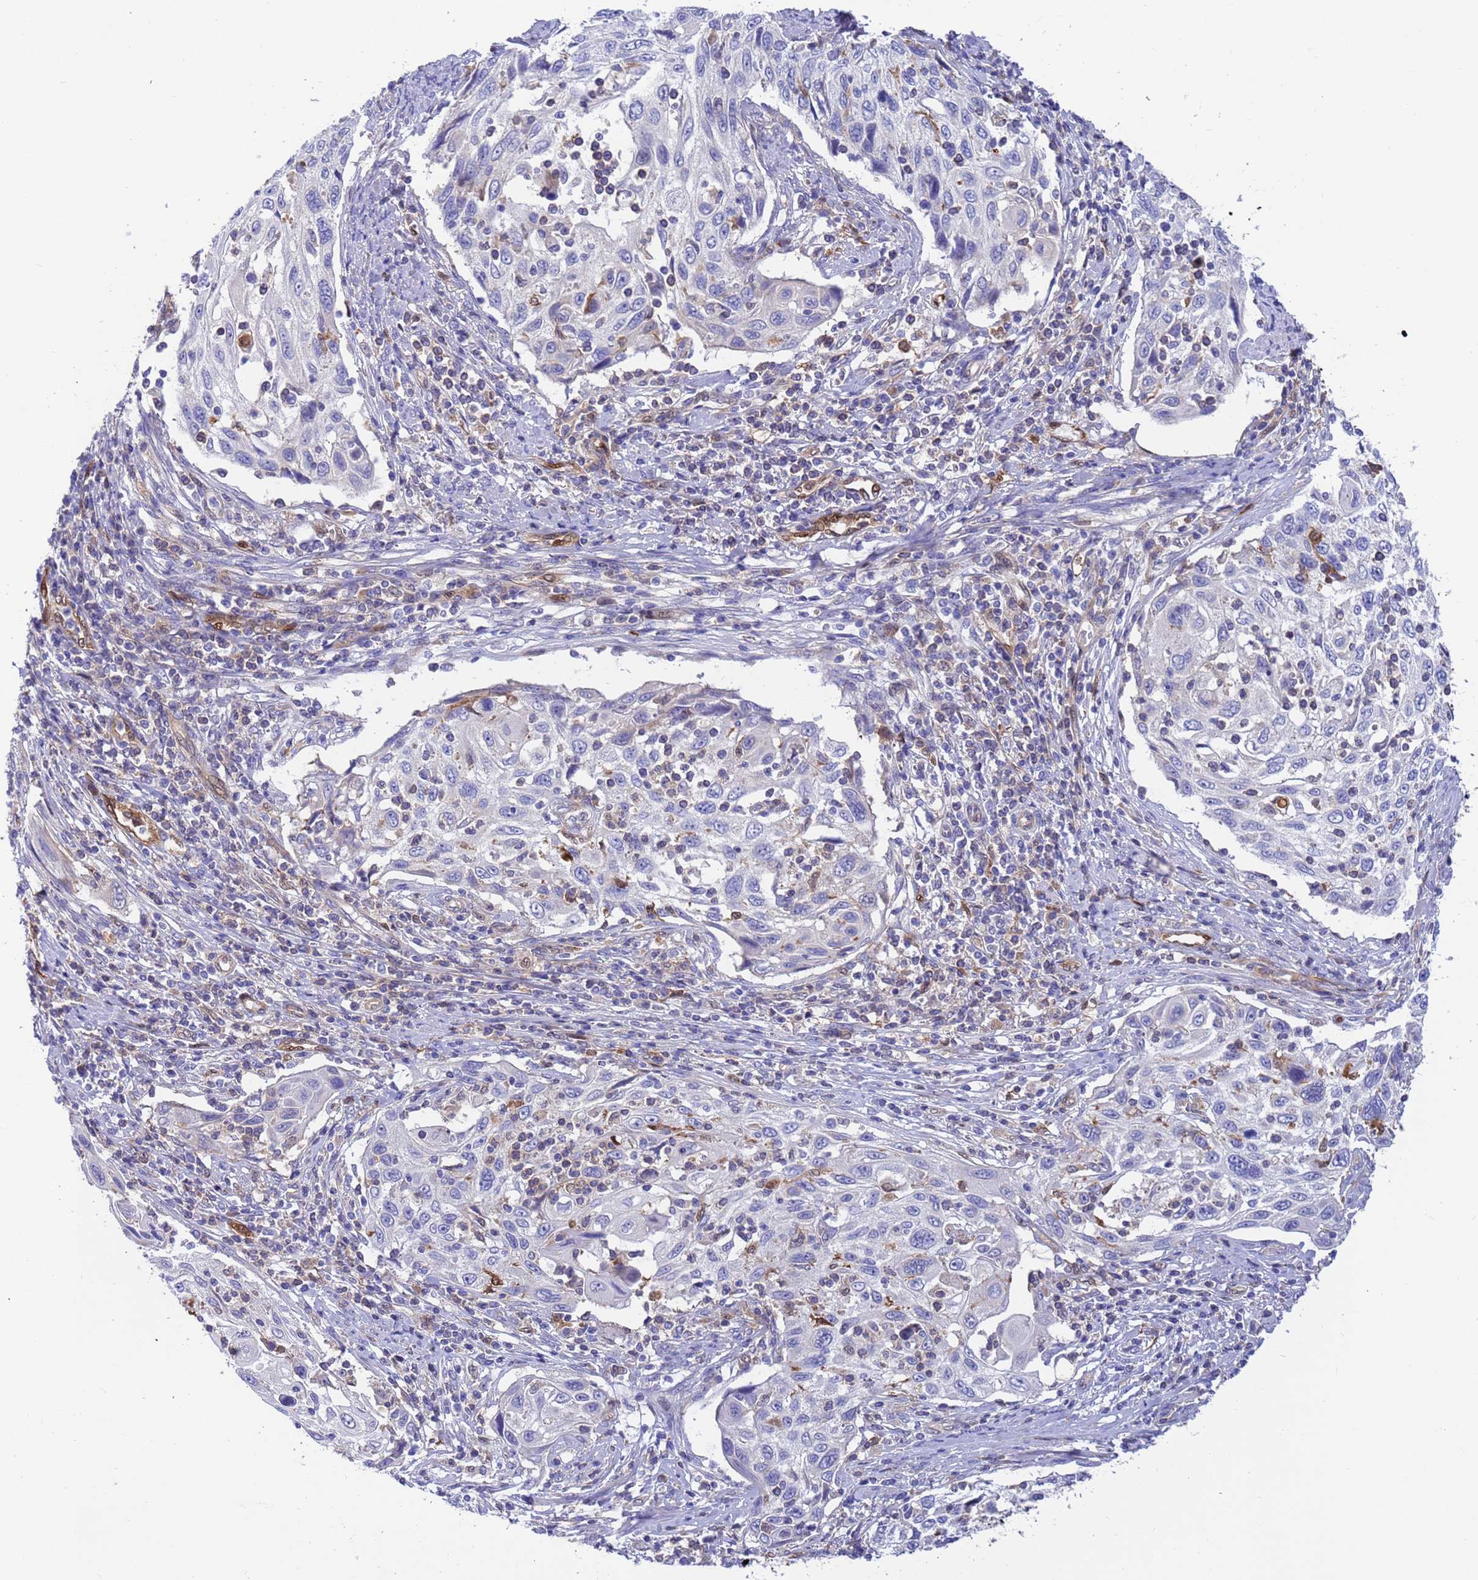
{"staining": {"intensity": "negative", "quantity": "none", "location": "none"}, "tissue": "cervical cancer", "cell_type": "Tumor cells", "image_type": "cancer", "snomed": [{"axis": "morphology", "description": "Squamous cell carcinoma, NOS"}, {"axis": "topography", "description": "Cervix"}], "caption": "Image shows no protein positivity in tumor cells of cervical cancer (squamous cell carcinoma) tissue.", "gene": "FOXRED1", "patient": {"sex": "female", "age": 70}}